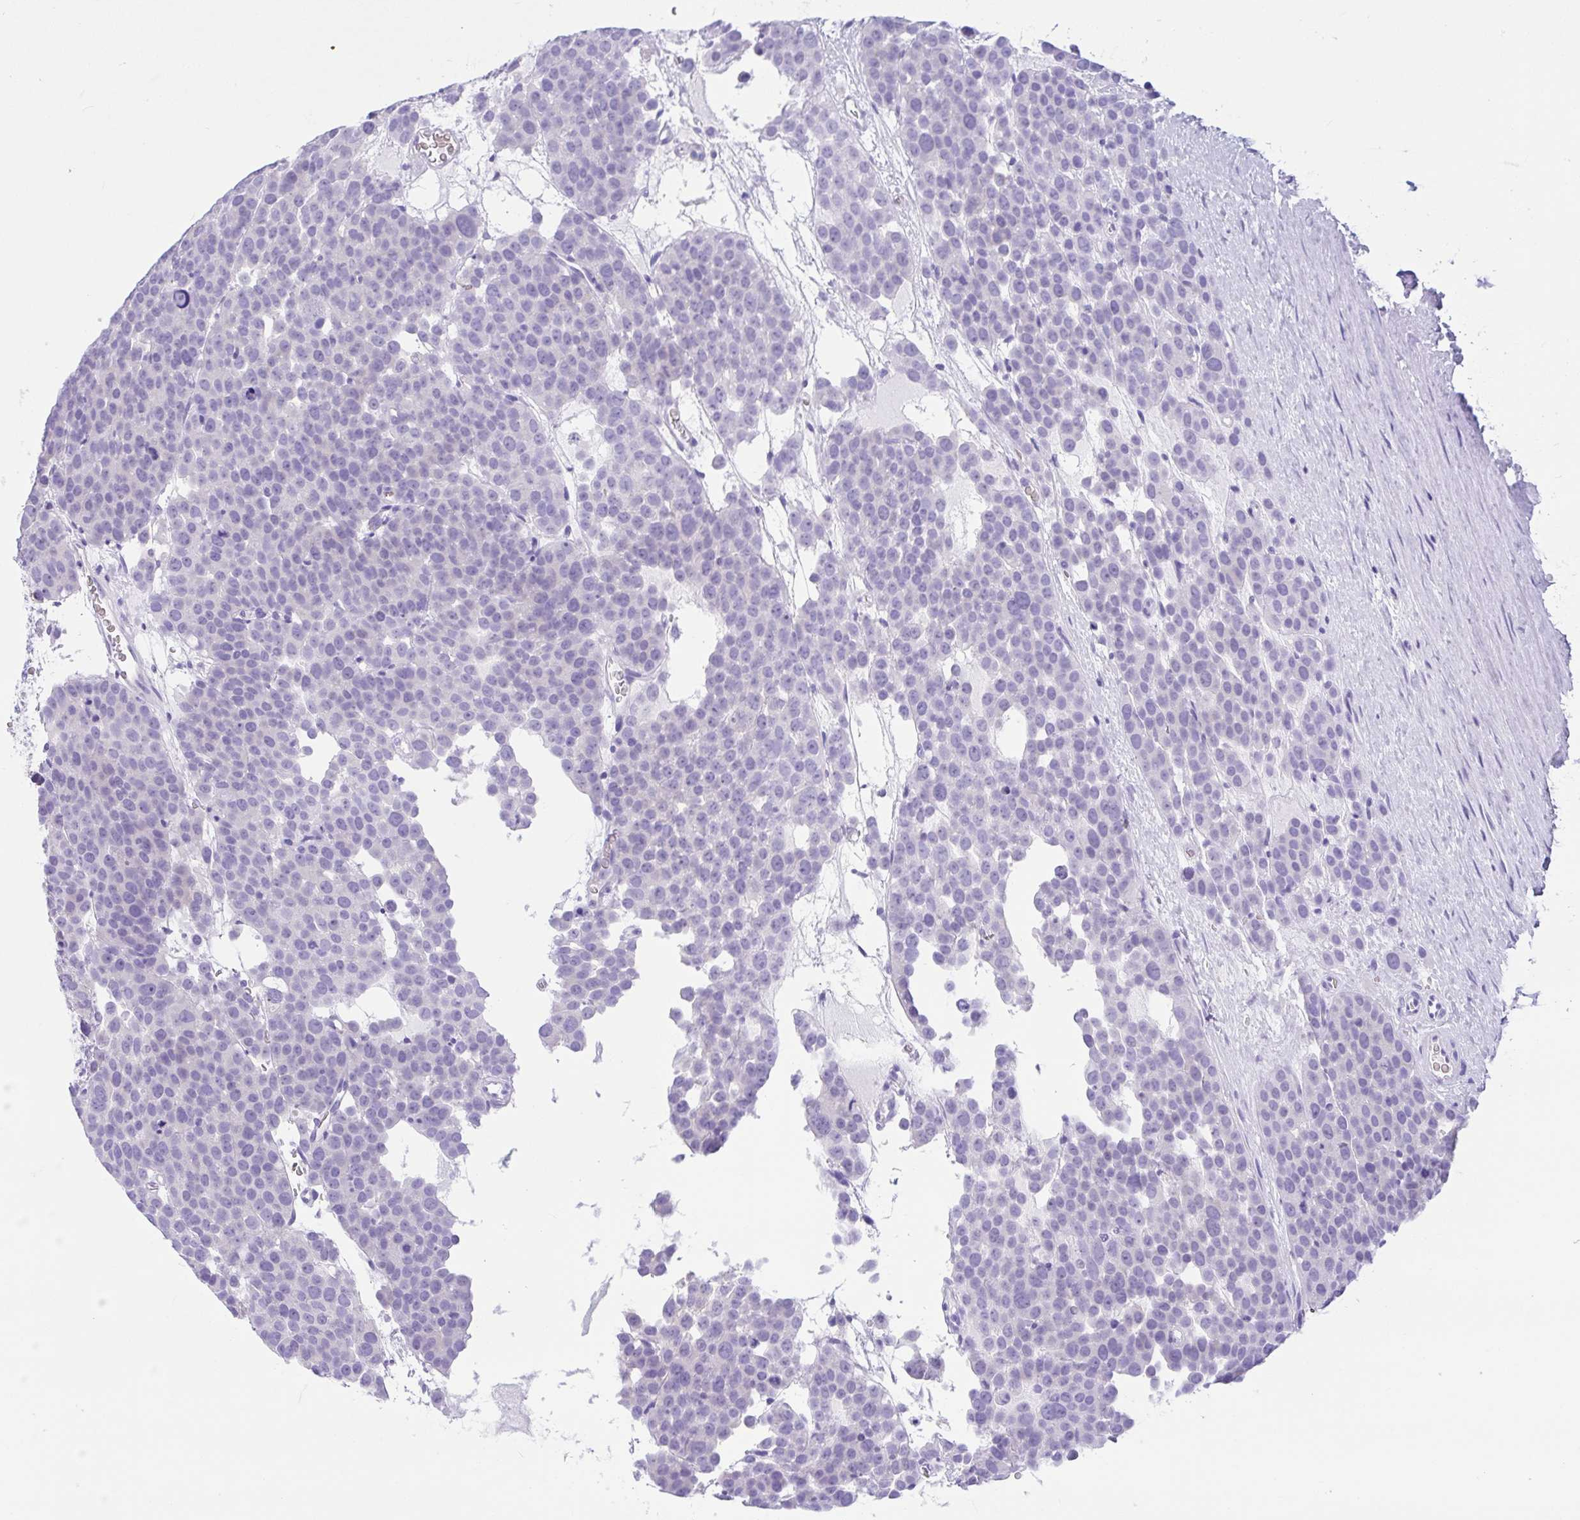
{"staining": {"intensity": "negative", "quantity": "none", "location": "none"}, "tissue": "testis cancer", "cell_type": "Tumor cells", "image_type": "cancer", "snomed": [{"axis": "morphology", "description": "Seminoma, NOS"}, {"axis": "topography", "description": "Testis"}], "caption": "Immunohistochemical staining of testis seminoma exhibits no significant staining in tumor cells. The staining is performed using DAB (3,3'-diaminobenzidine) brown chromogen with nuclei counter-stained in using hematoxylin.", "gene": "TMEM79", "patient": {"sex": "male", "age": 71}}